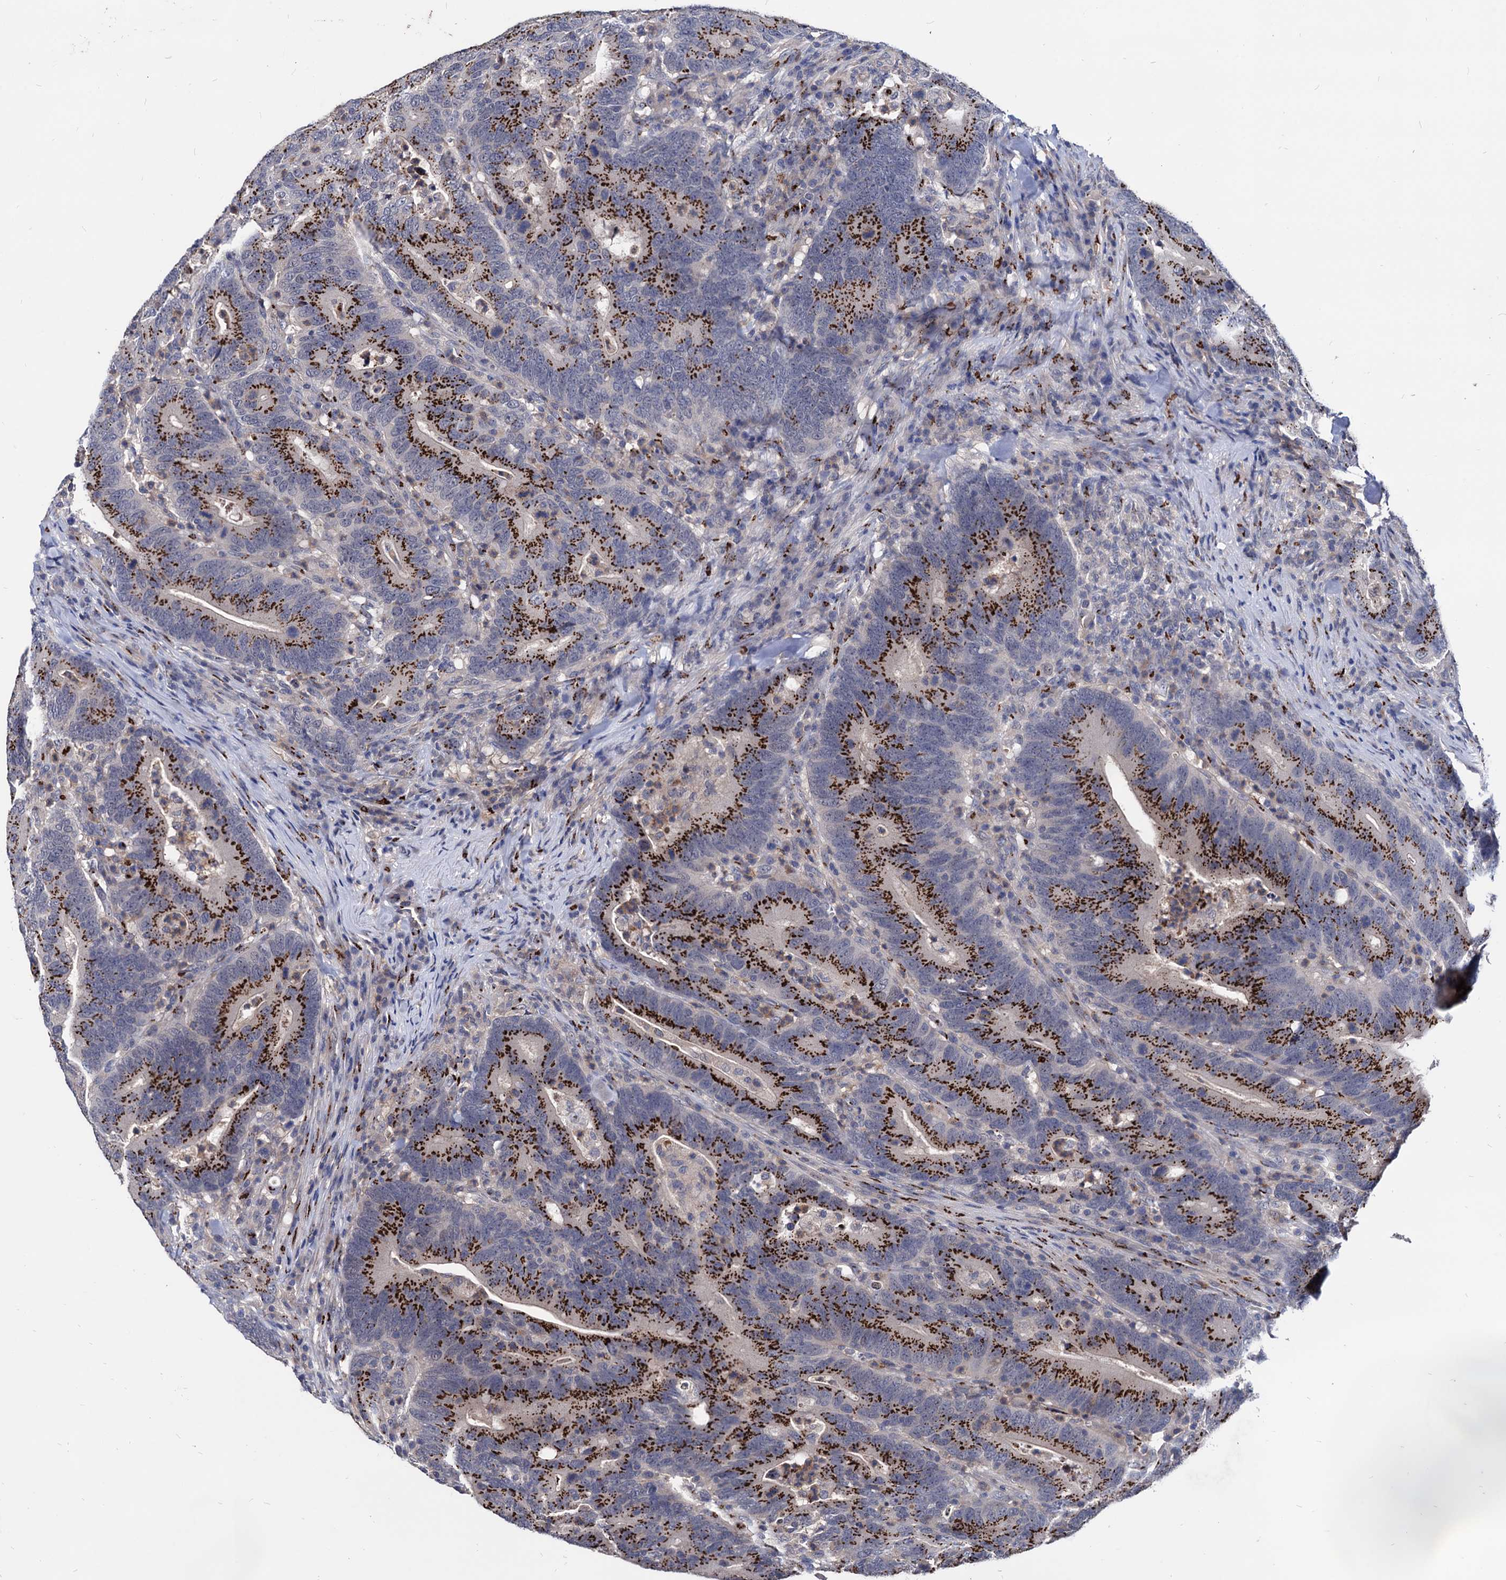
{"staining": {"intensity": "strong", "quantity": ">75%", "location": "cytoplasmic/membranous"}, "tissue": "colorectal cancer", "cell_type": "Tumor cells", "image_type": "cancer", "snomed": [{"axis": "morphology", "description": "Adenocarcinoma, NOS"}, {"axis": "topography", "description": "Colon"}], "caption": "Colorectal cancer was stained to show a protein in brown. There is high levels of strong cytoplasmic/membranous positivity in about >75% of tumor cells. Using DAB (brown) and hematoxylin (blue) stains, captured at high magnification using brightfield microscopy.", "gene": "ESD", "patient": {"sex": "female", "age": 66}}